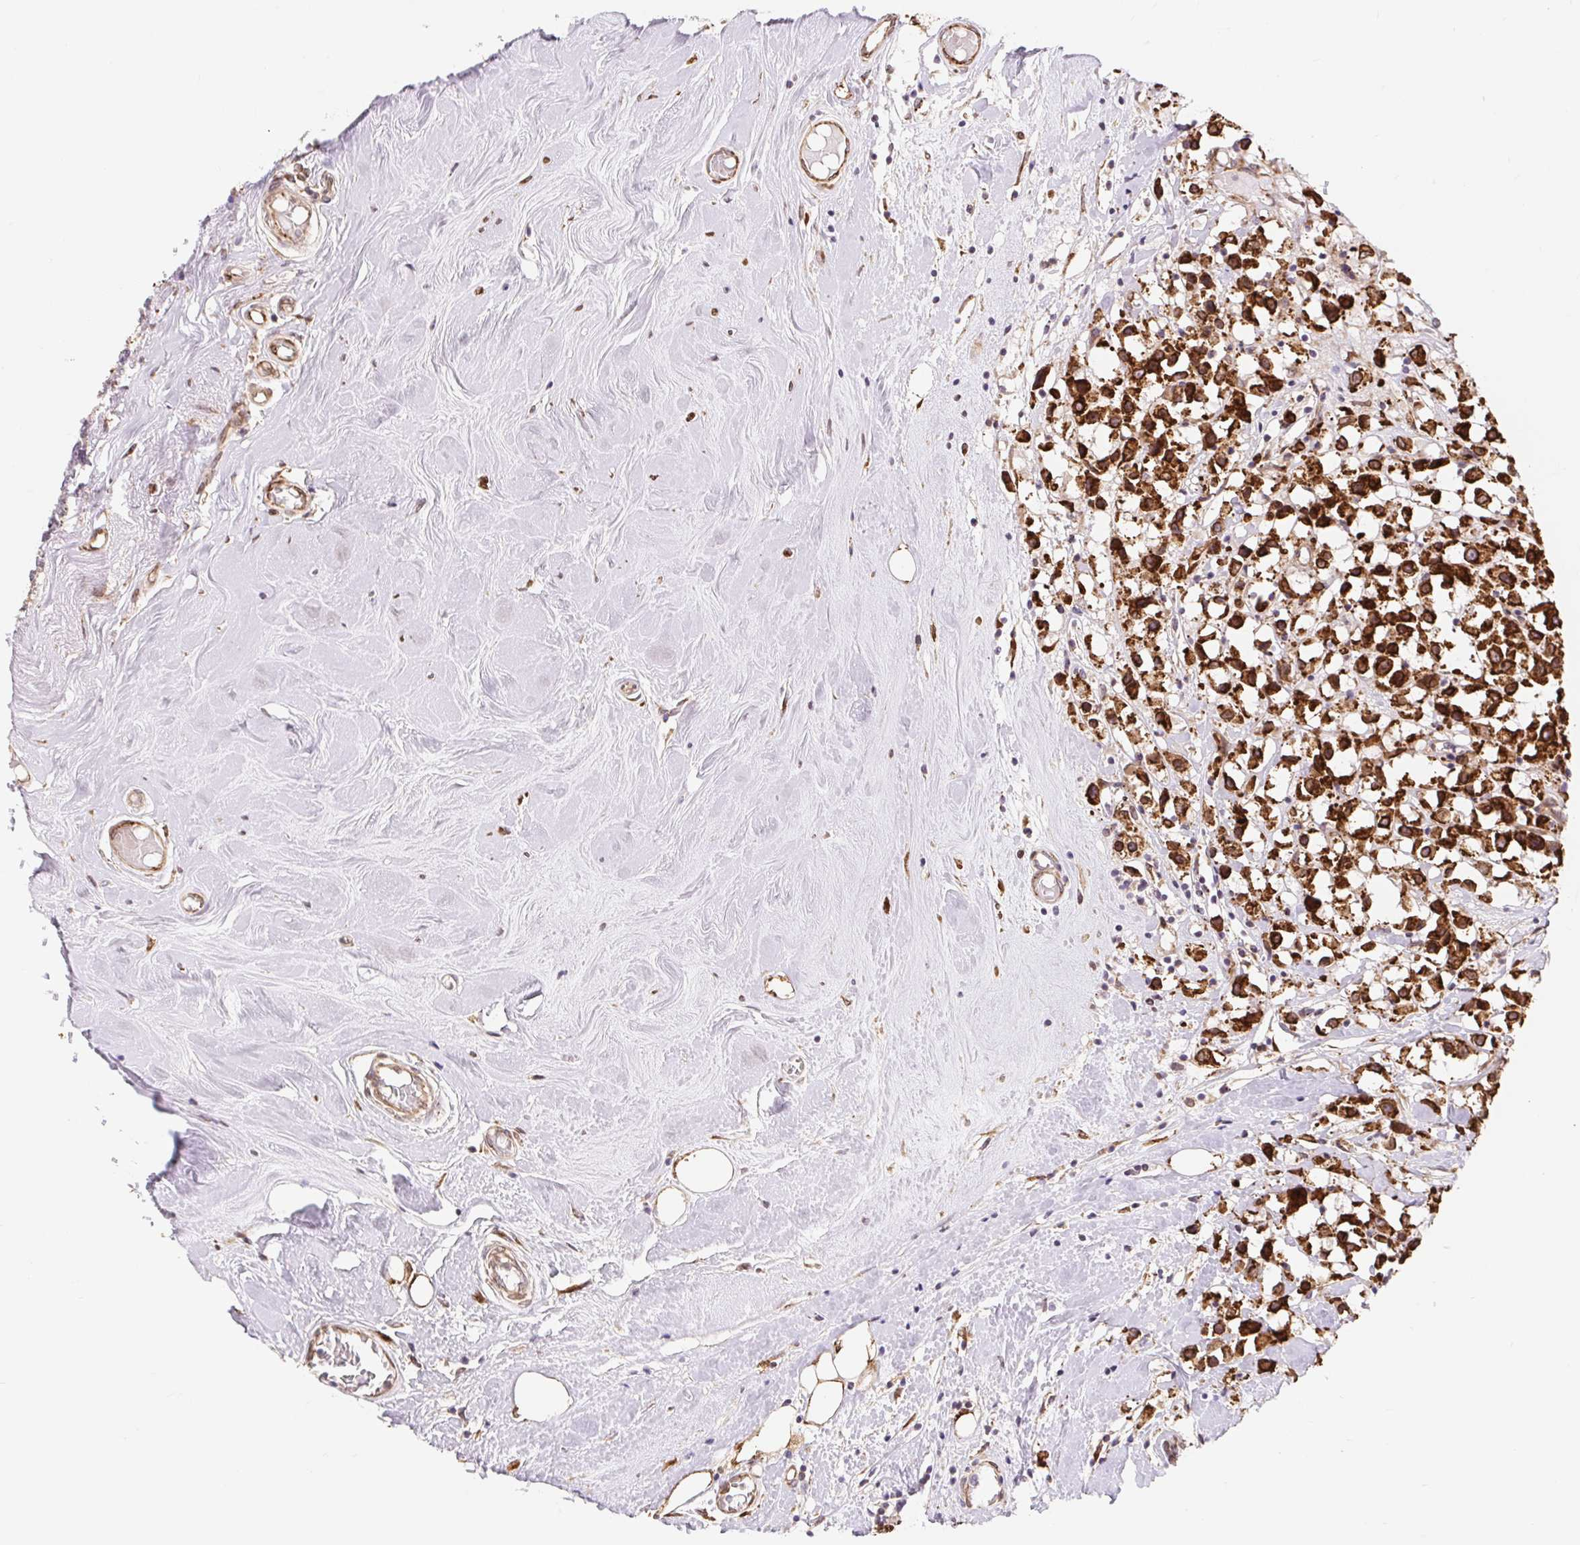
{"staining": {"intensity": "strong", "quantity": ">75%", "location": "cytoplasmic/membranous"}, "tissue": "breast cancer", "cell_type": "Tumor cells", "image_type": "cancer", "snomed": [{"axis": "morphology", "description": "Duct carcinoma"}, {"axis": "topography", "description": "Breast"}], "caption": "Protein expression analysis of breast intraductal carcinoma shows strong cytoplasmic/membranous positivity in approximately >75% of tumor cells. The staining is performed using DAB brown chromogen to label protein expression. The nuclei are counter-stained blue using hematoxylin.", "gene": "LYPD5", "patient": {"sex": "female", "age": 61}}